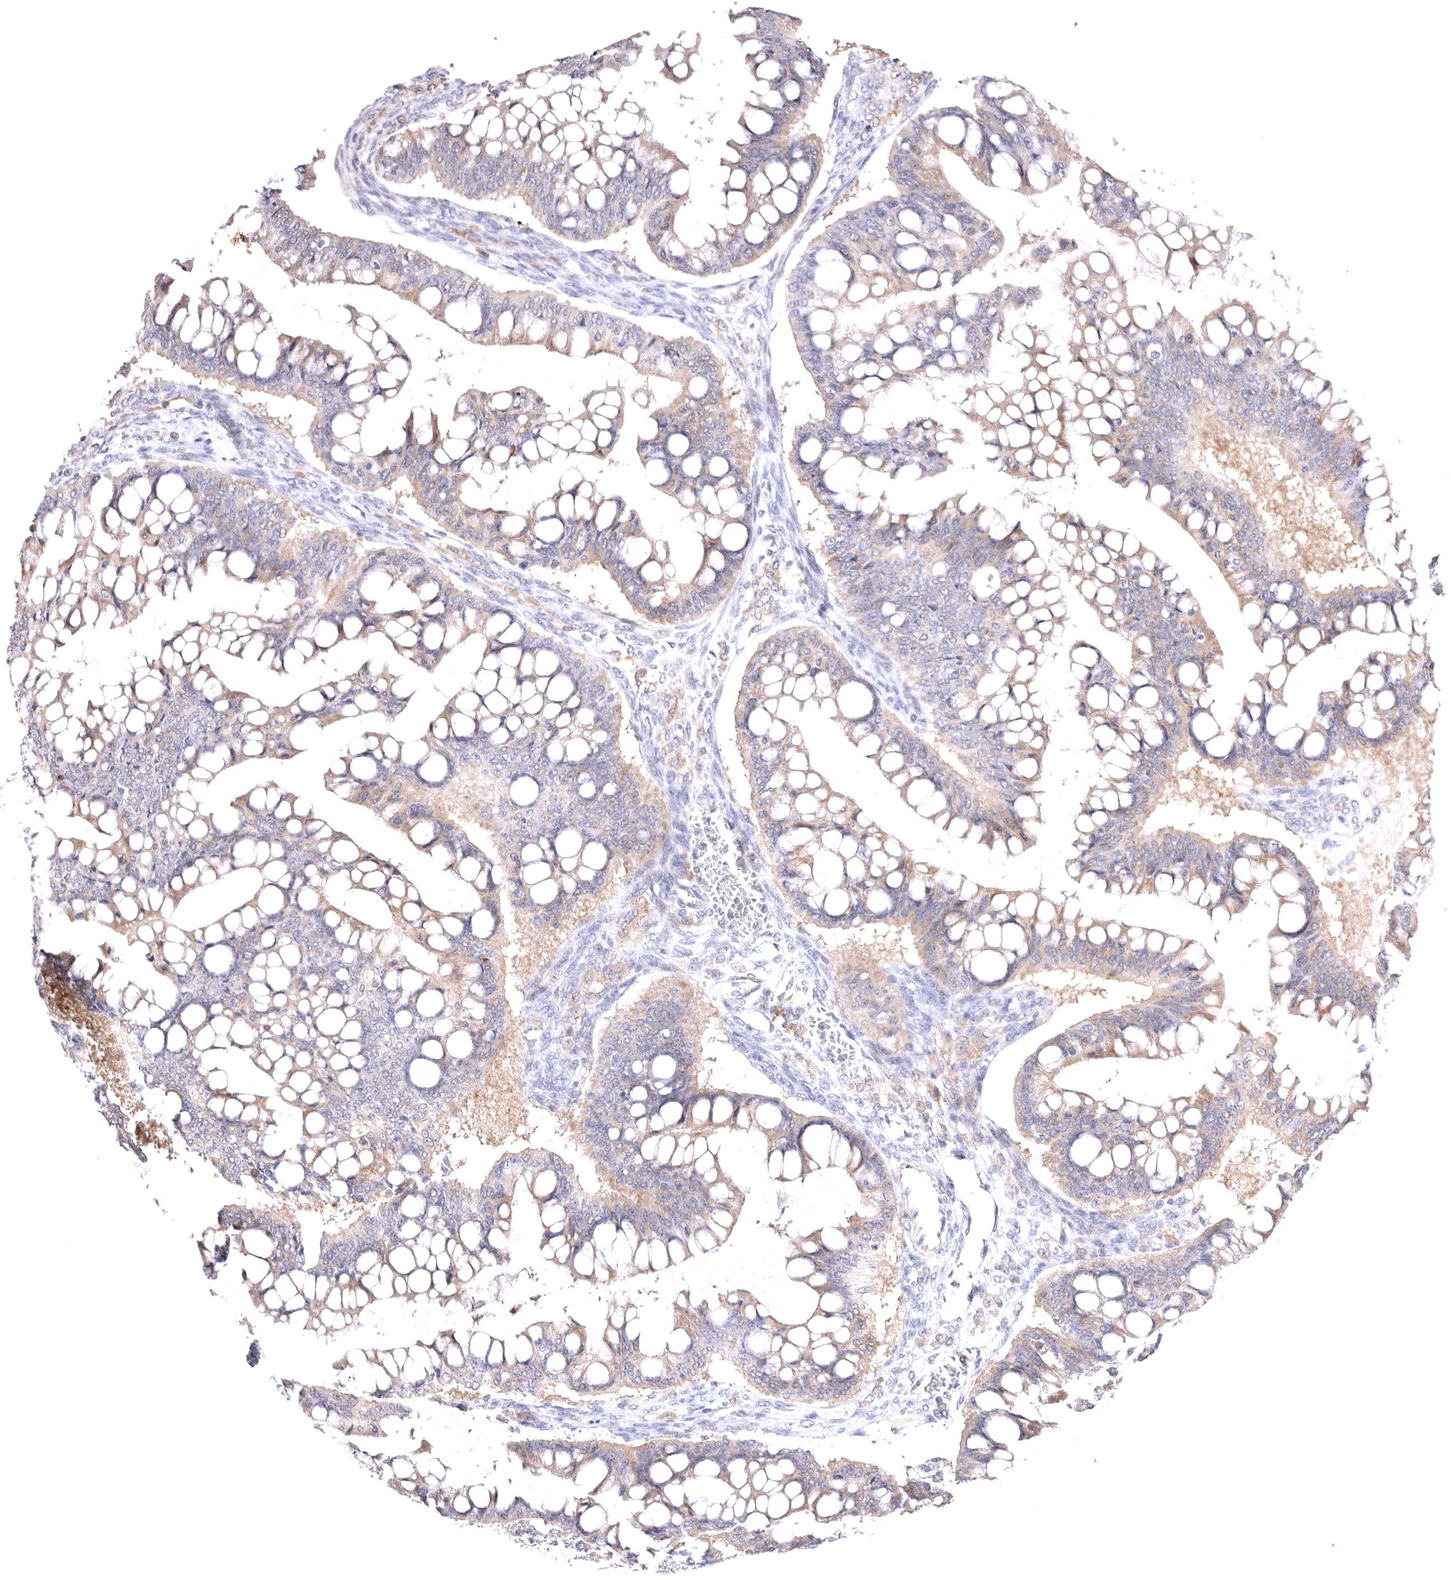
{"staining": {"intensity": "weak", "quantity": ">75%", "location": "cytoplasmic/membranous"}, "tissue": "ovarian cancer", "cell_type": "Tumor cells", "image_type": "cancer", "snomed": [{"axis": "morphology", "description": "Cystadenocarcinoma, mucinous, NOS"}, {"axis": "topography", "description": "Ovary"}], "caption": "A micrograph of human ovarian cancer (mucinous cystadenocarcinoma) stained for a protein shows weak cytoplasmic/membranous brown staining in tumor cells. The protein of interest is stained brown, and the nuclei are stained in blue (DAB IHC with brightfield microscopy, high magnification).", "gene": "VPS45", "patient": {"sex": "female", "age": 73}}